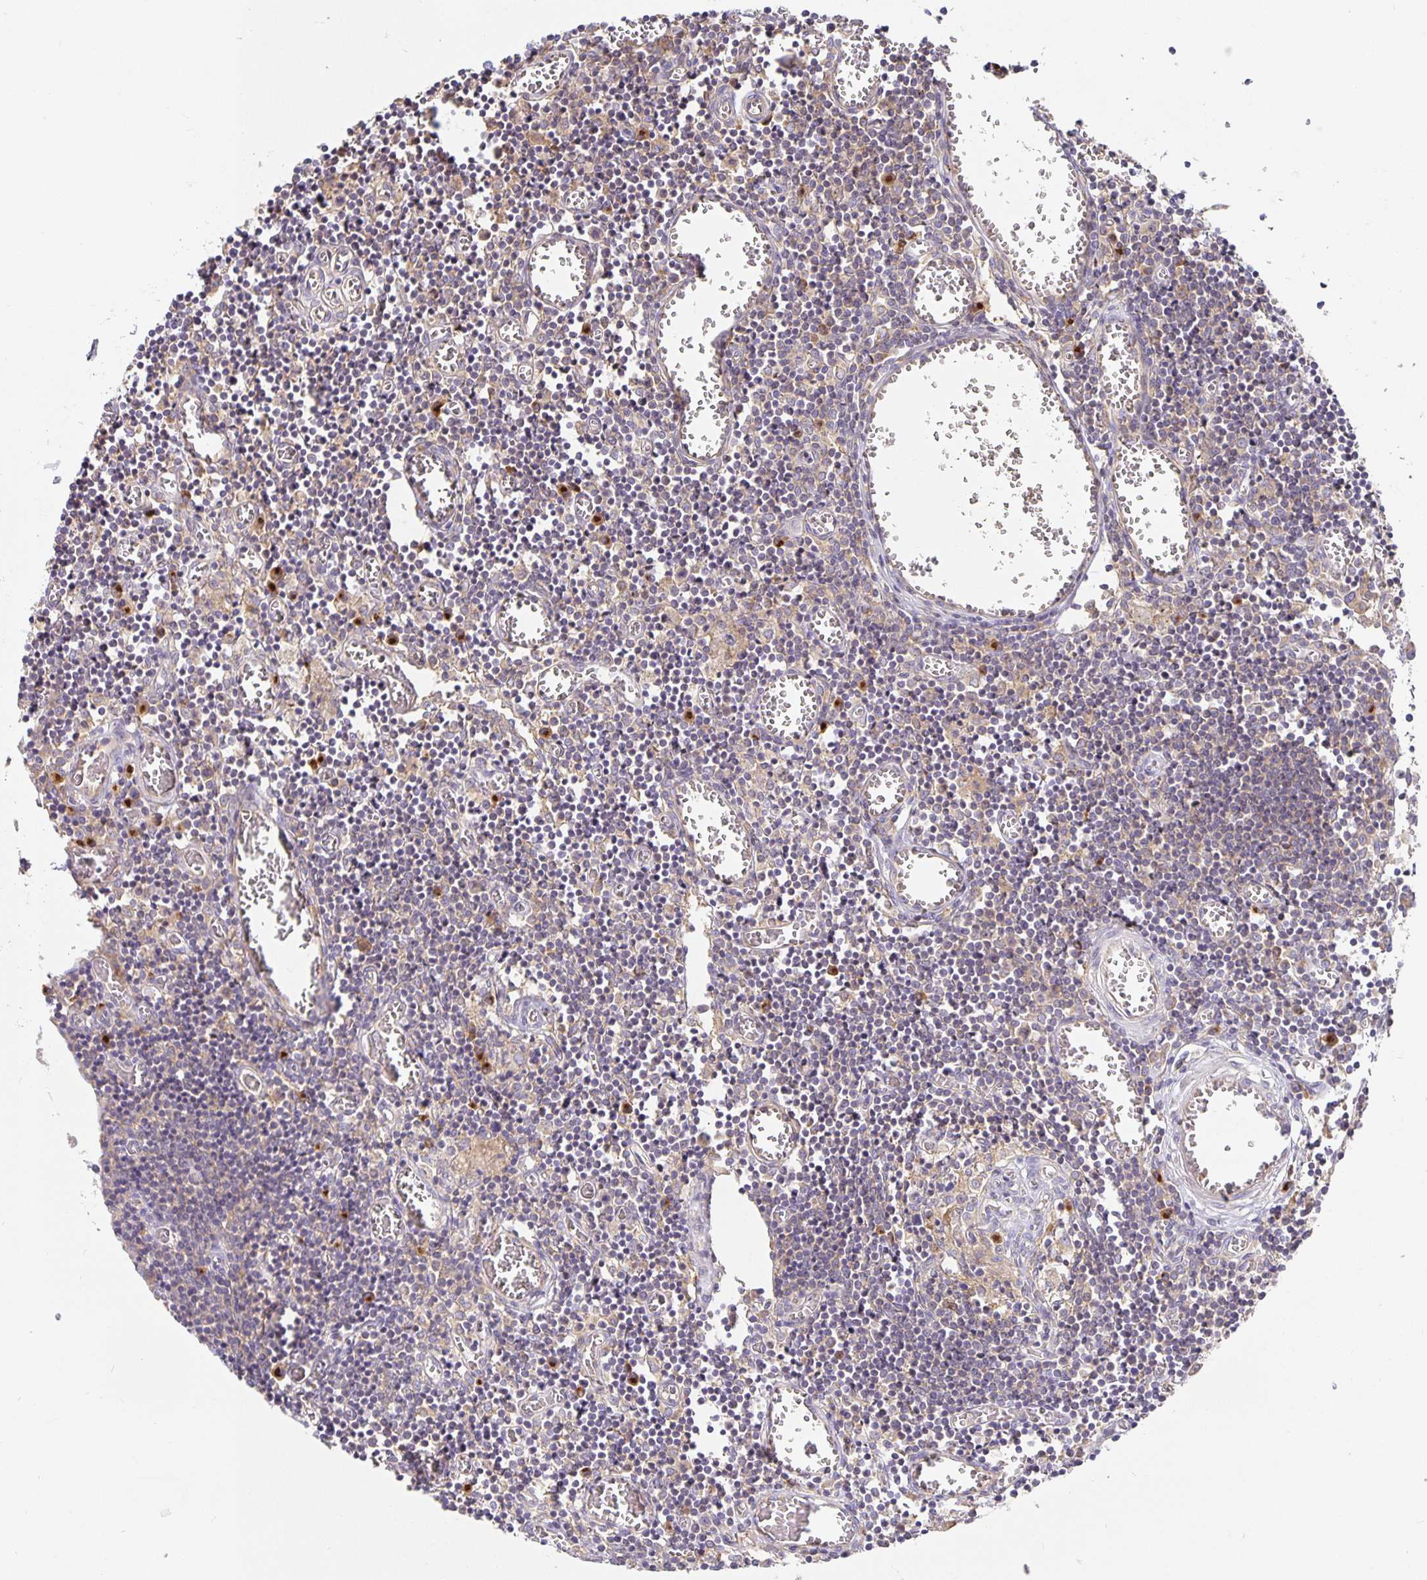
{"staining": {"intensity": "weak", "quantity": ">75%", "location": "cytoplasmic/membranous"}, "tissue": "lymph node", "cell_type": "Germinal center cells", "image_type": "normal", "snomed": [{"axis": "morphology", "description": "Normal tissue, NOS"}, {"axis": "topography", "description": "Lymph node"}], "caption": "Approximately >75% of germinal center cells in normal lymph node show weak cytoplasmic/membranous protein expression as visualized by brown immunohistochemical staining.", "gene": "USO1", "patient": {"sex": "male", "age": 66}}